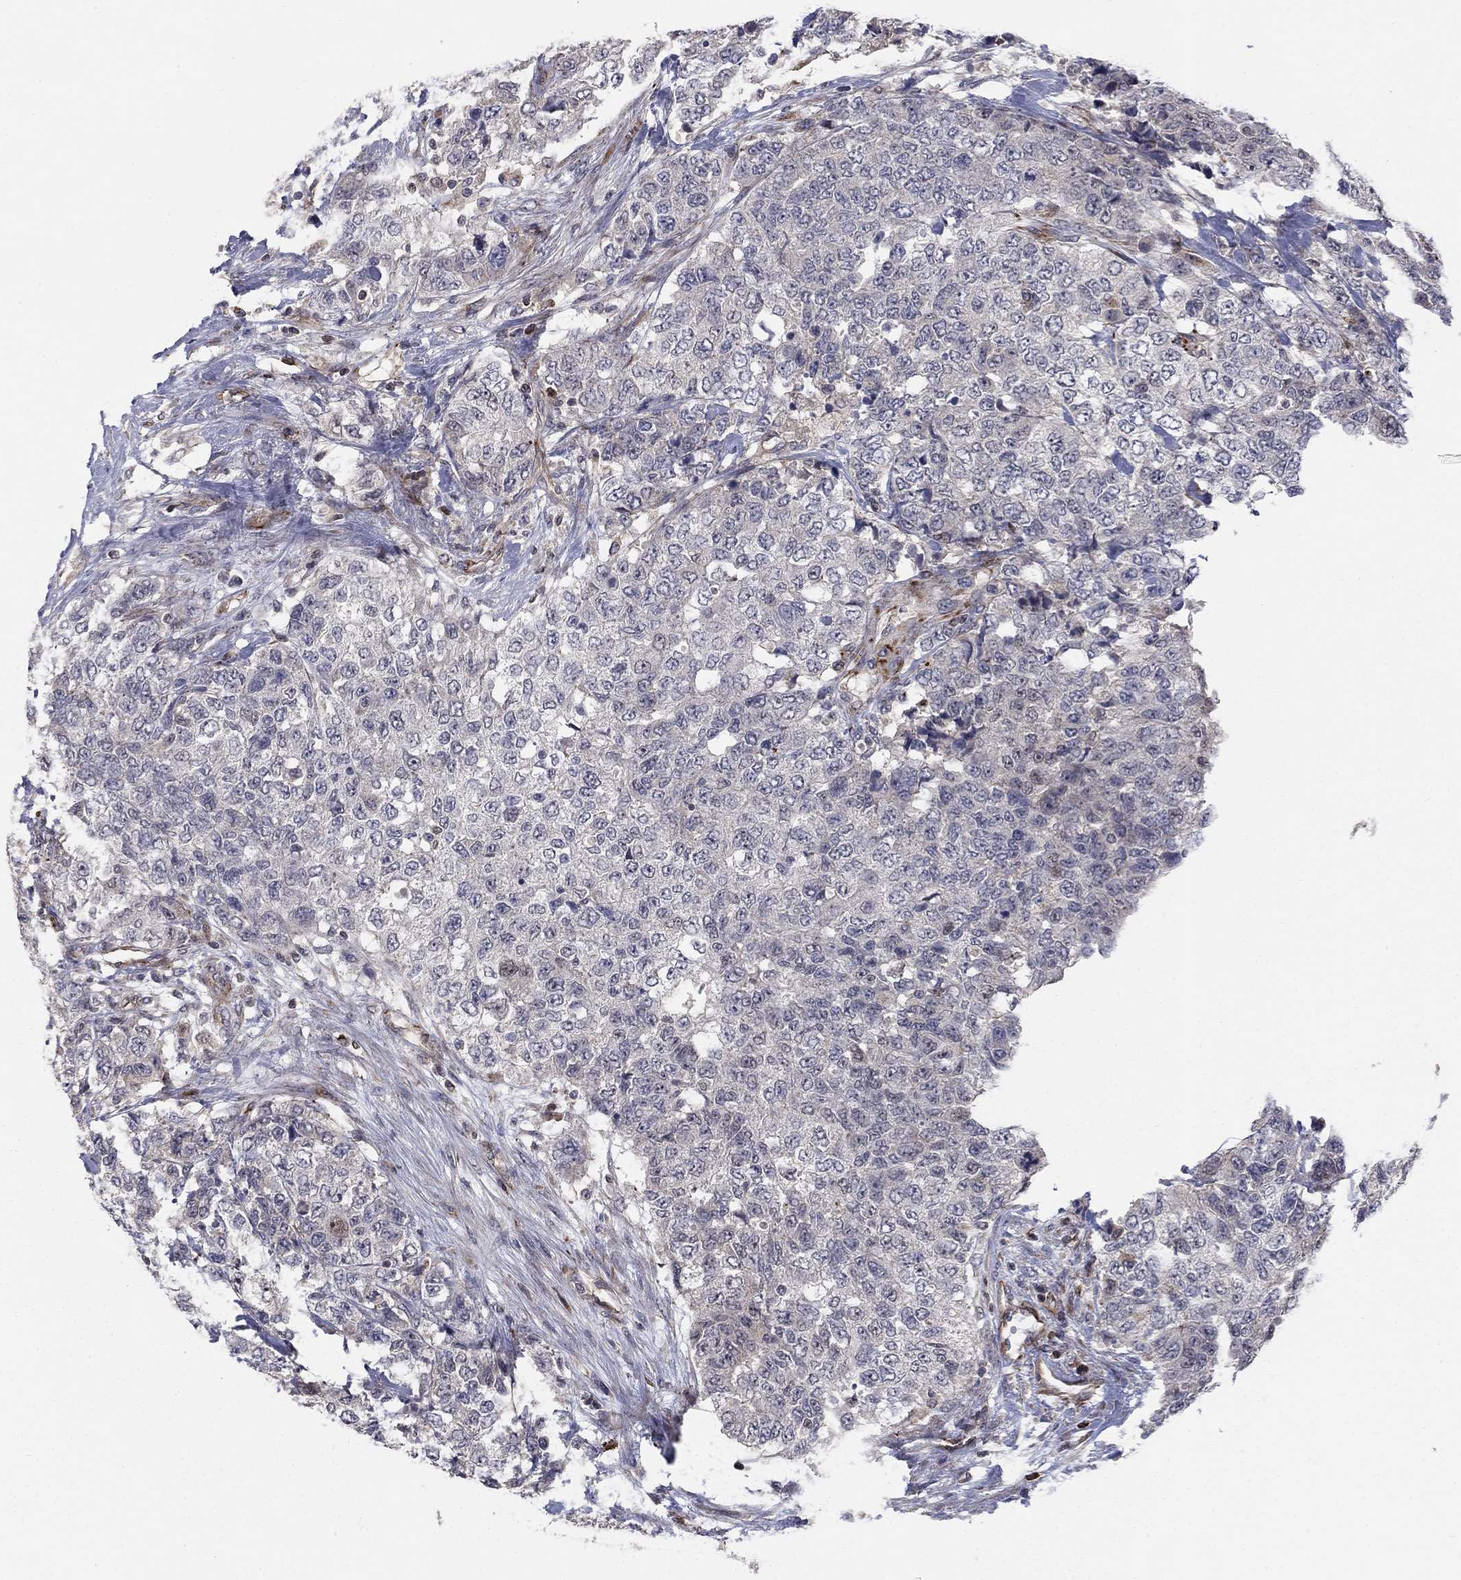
{"staining": {"intensity": "negative", "quantity": "none", "location": "none"}, "tissue": "urothelial cancer", "cell_type": "Tumor cells", "image_type": "cancer", "snomed": [{"axis": "morphology", "description": "Urothelial carcinoma, High grade"}, {"axis": "topography", "description": "Urinary bladder"}], "caption": "Tumor cells show no significant positivity in urothelial cancer.", "gene": "MSRA", "patient": {"sex": "female", "age": 78}}